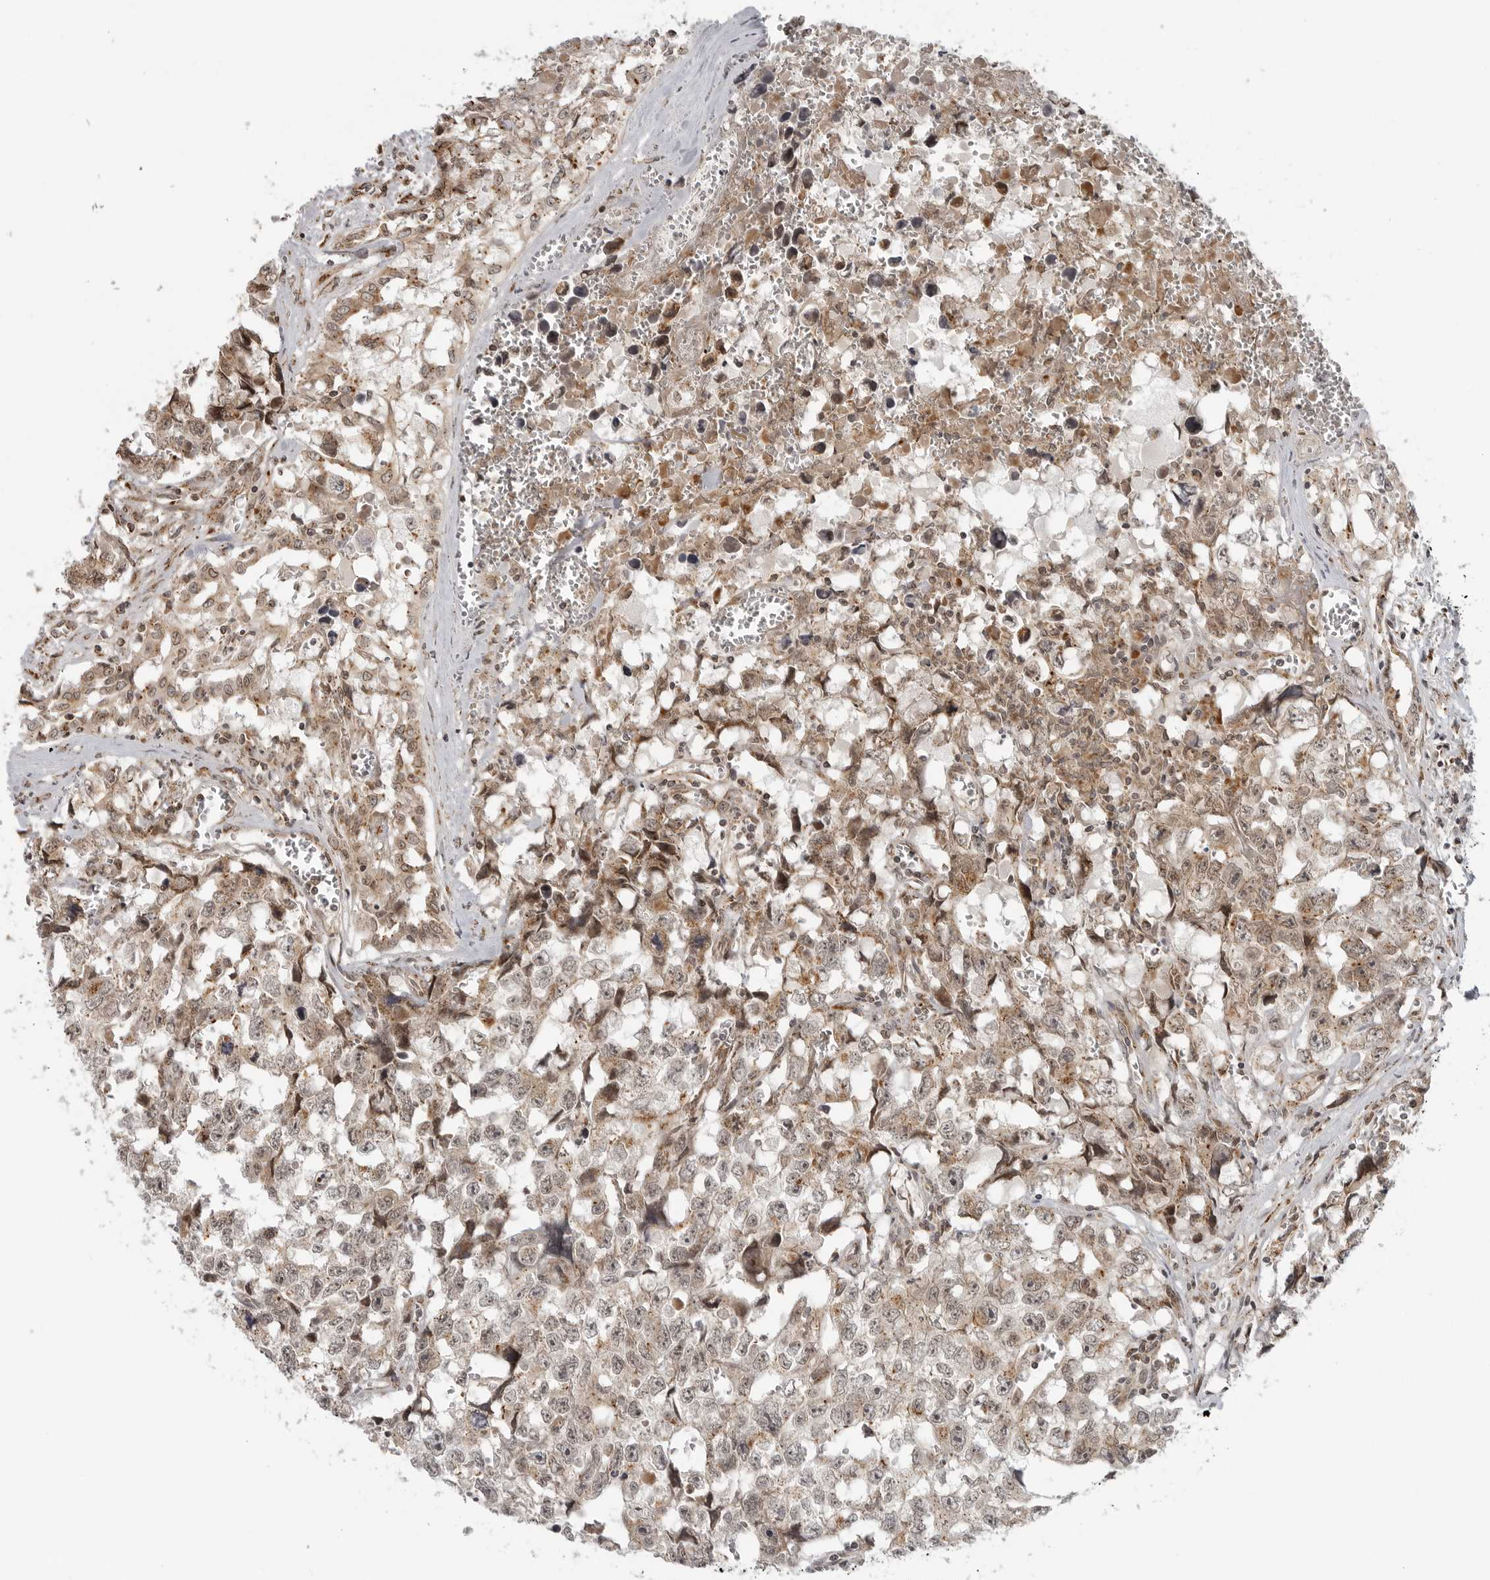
{"staining": {"intensity": "weak", "quantity": "25%-75%", "location": "cytoplasmic/membranous,nuclear"}, "tissue": "testis cancer", "cell_type": "Tumor cells", "image_type": "cancer", "snomed": [{"axis": "morphology", "description": "Carcinoma, Embryonal, NOS"}, {"axis": "topography", "description": "Testis"}], "caption": "The immunohistochemical stain highlights weak cytoplasmic/membranous and nuclear expression in tumor cells of testis cancer tissue. (DAB (3,3'-diaminobenzidine) IHC, brown staining for protein, blue staining for nuclei).", "gene": "COPA", "patient": {"sex": "male", "age": 31}}